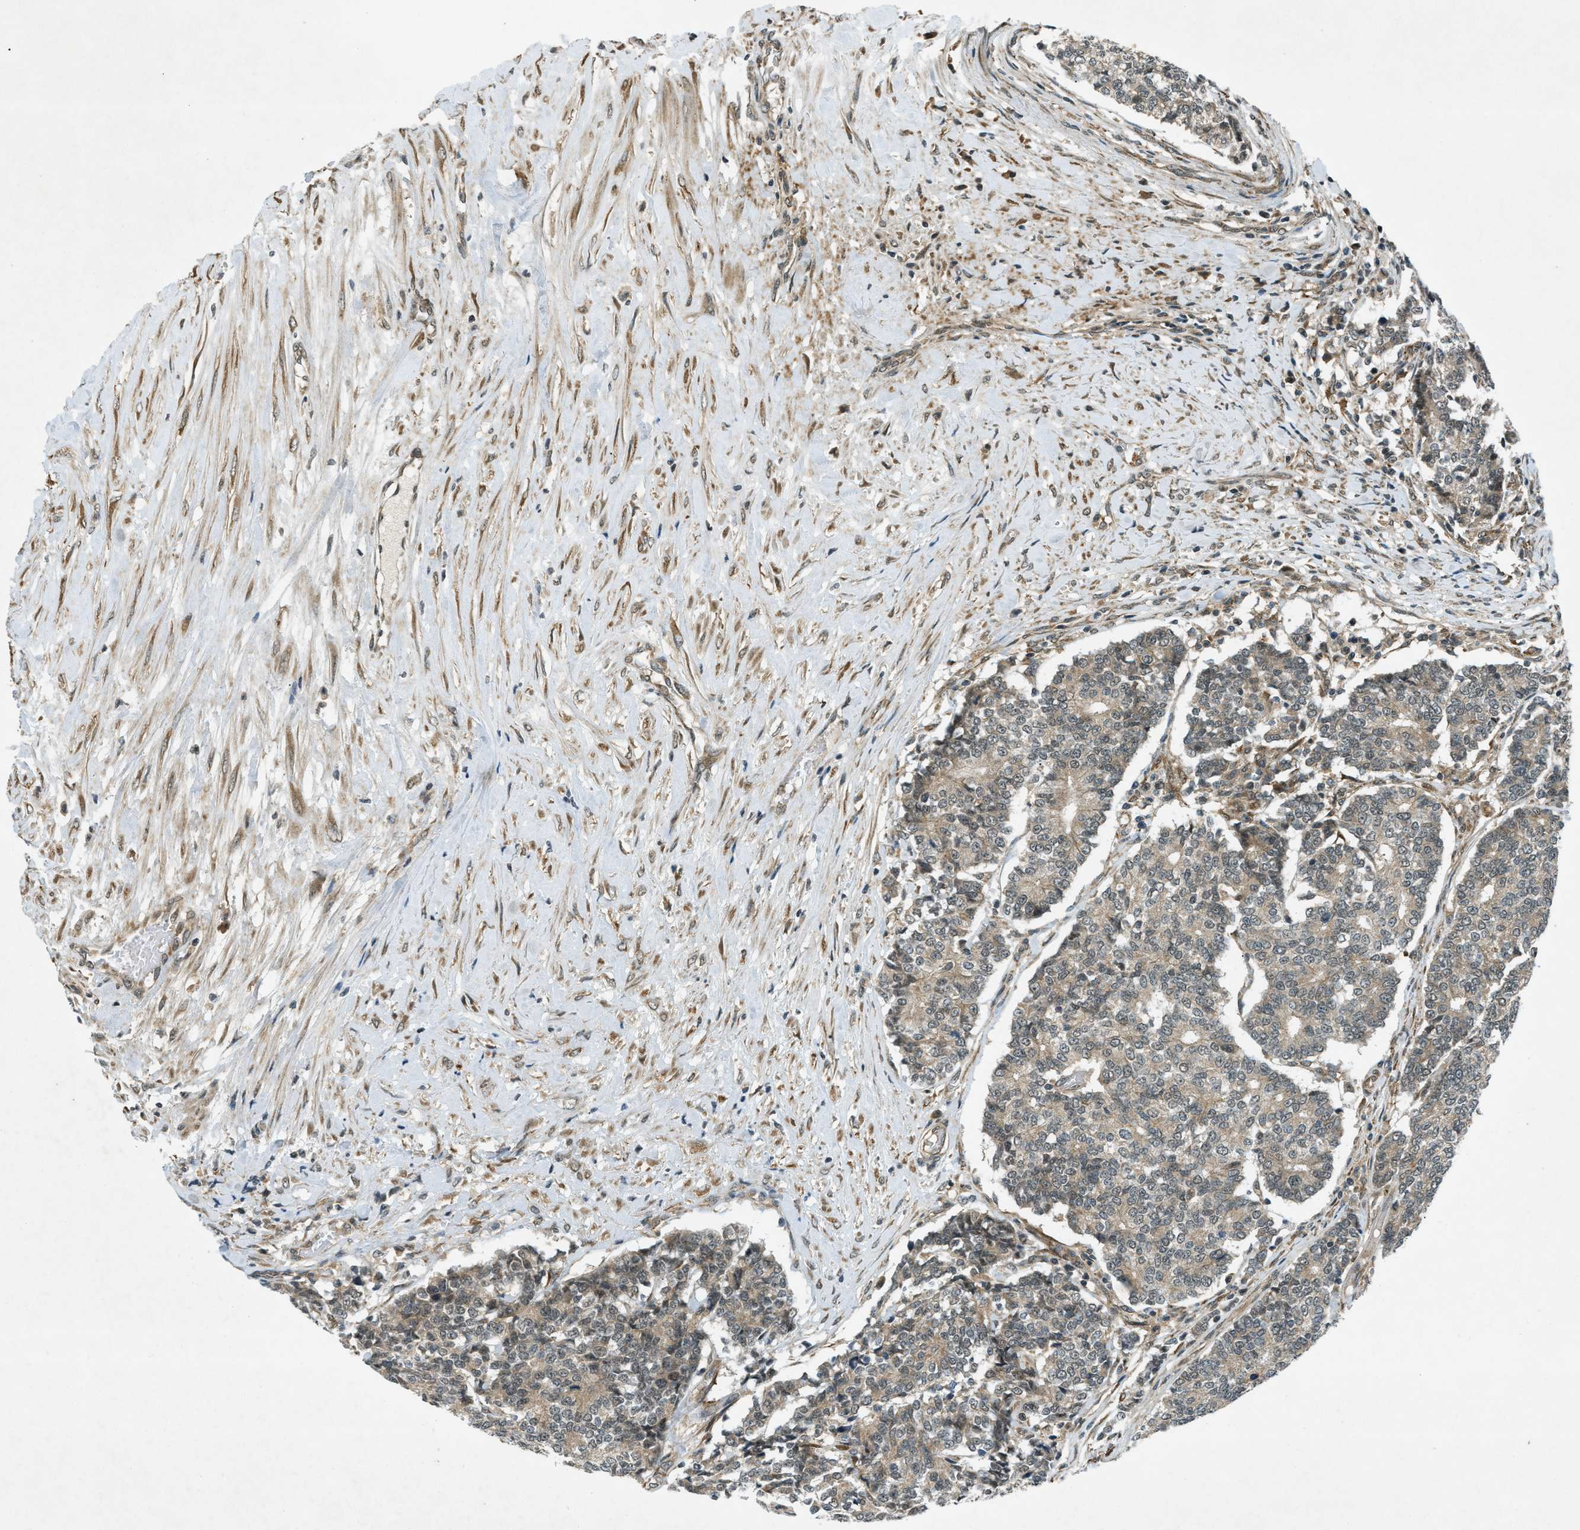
{"staining": {"intensity": "weak", "quantity": ">75%", "location": "cytoplasmic/membranous"}, "tissue": "prostate cancer", "cell_type": "Tumor cells", "image_type": "cancer", "snomed": [{"axis": "morphology", "description": "Normal tissue, NOS"}, {"axis": "morphology", "description": "Adenocarcinoma, High grade"}, {"axis": "topography", "description": "Prostate"}, {"axis": "topography", "description": "Seminal veicle"}], "caption": "Immunohistochemistry (IHC) of human high-grade adenocarcinoma (prostate) demonstrates low levels of weak cytoplasmic/membranous positivity in about >75% of tumor cells.", "gene": "EIF2AK3", "patient": {"sex": "male", "age": 55}}